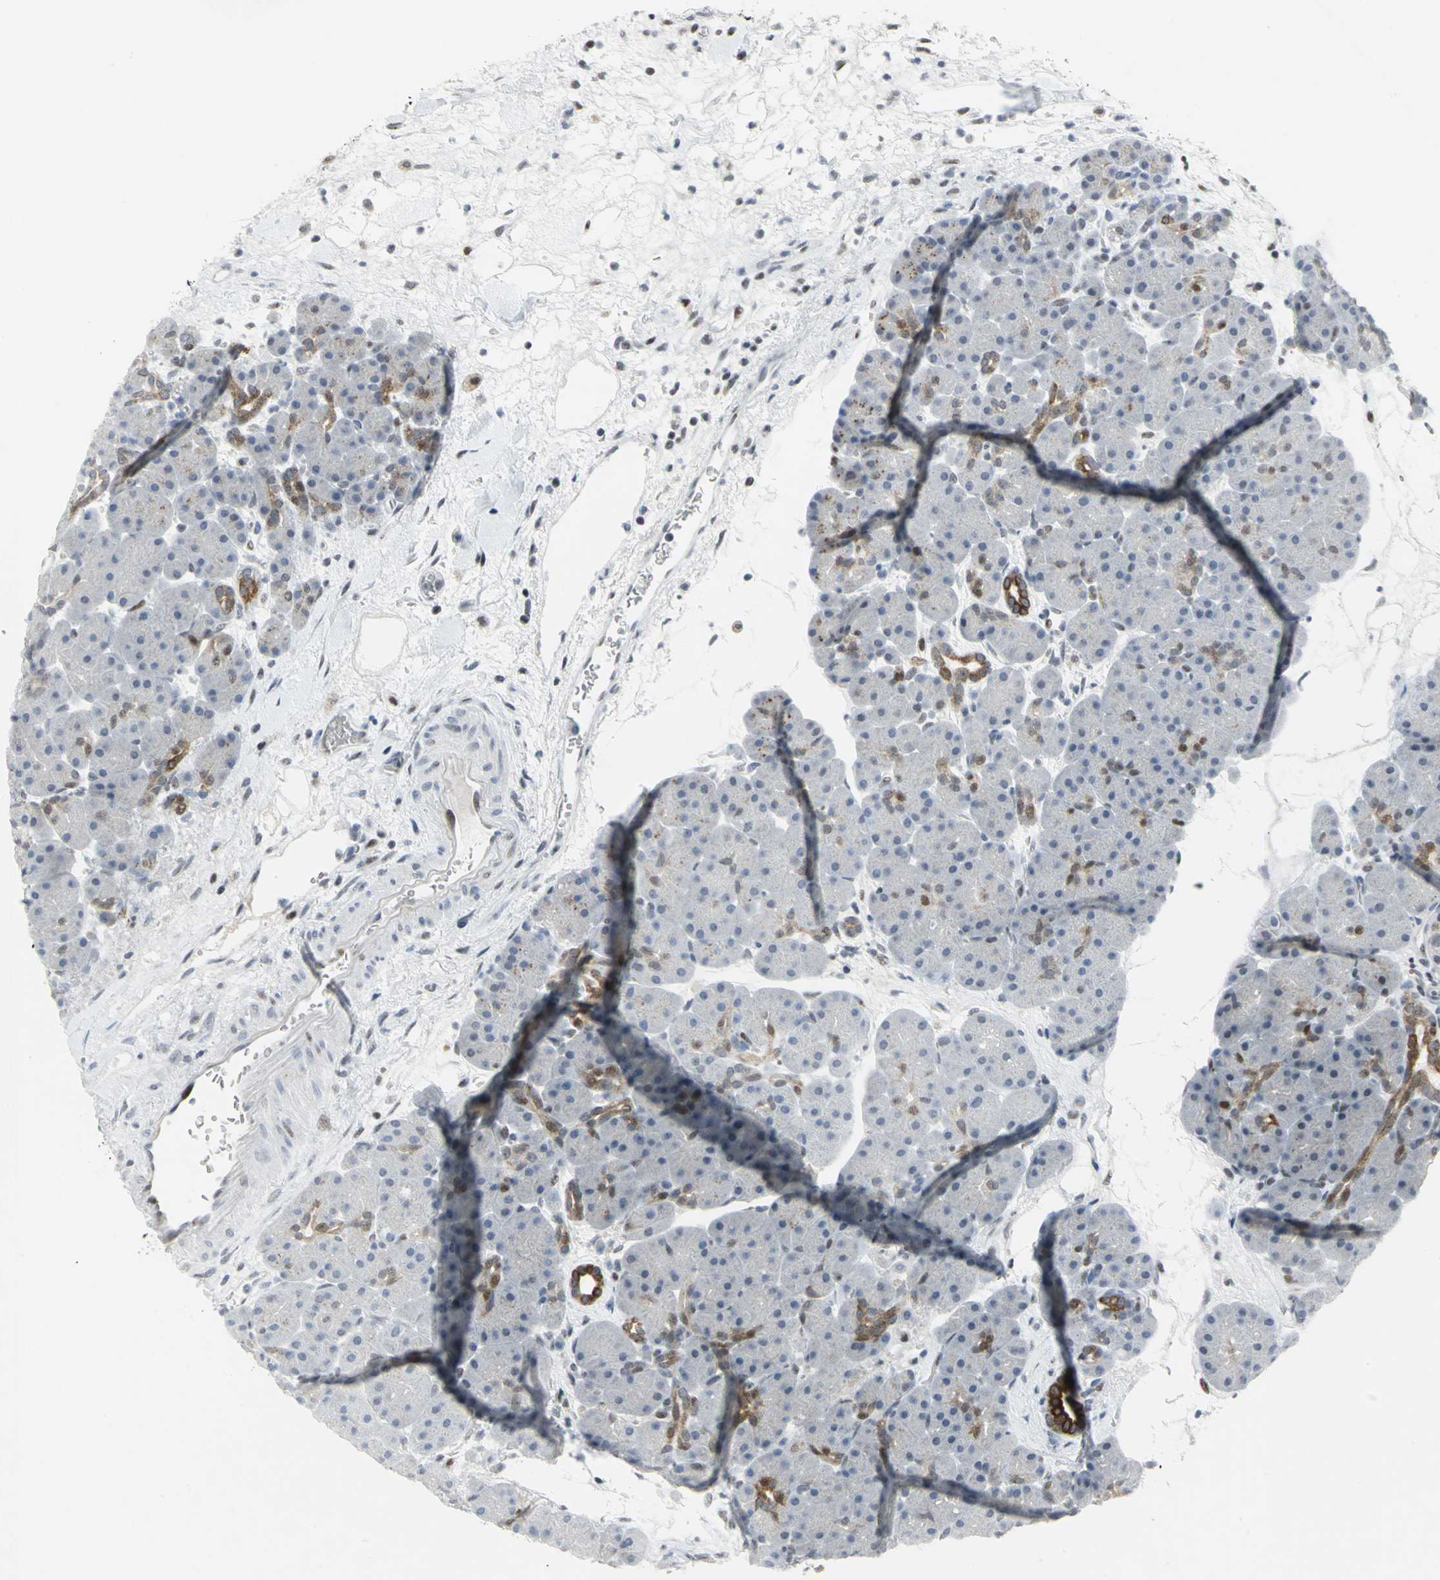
{"staining": {"intensity": "moderate", "quantity": "<25%", "location": "cytoplasmic/membranous"}, "tissue": "pancreas", "cell_type": "Exocrine glandular cells", "image_type": "normal", "snomed": [{"axis": "morphology", "description": "Normal tissue, NOS"}, {"axis": "topography", "description": "Pancreas"}], "caption": "The photomicrograph shows immunohistochemical staining of normal pancreas. There is moderate cytoplasmic/membranous staining is present in approximately <25% of exocrine glandular cells.", "gene": "RPA1", "patient": {"sex": "male", "age": 66}}